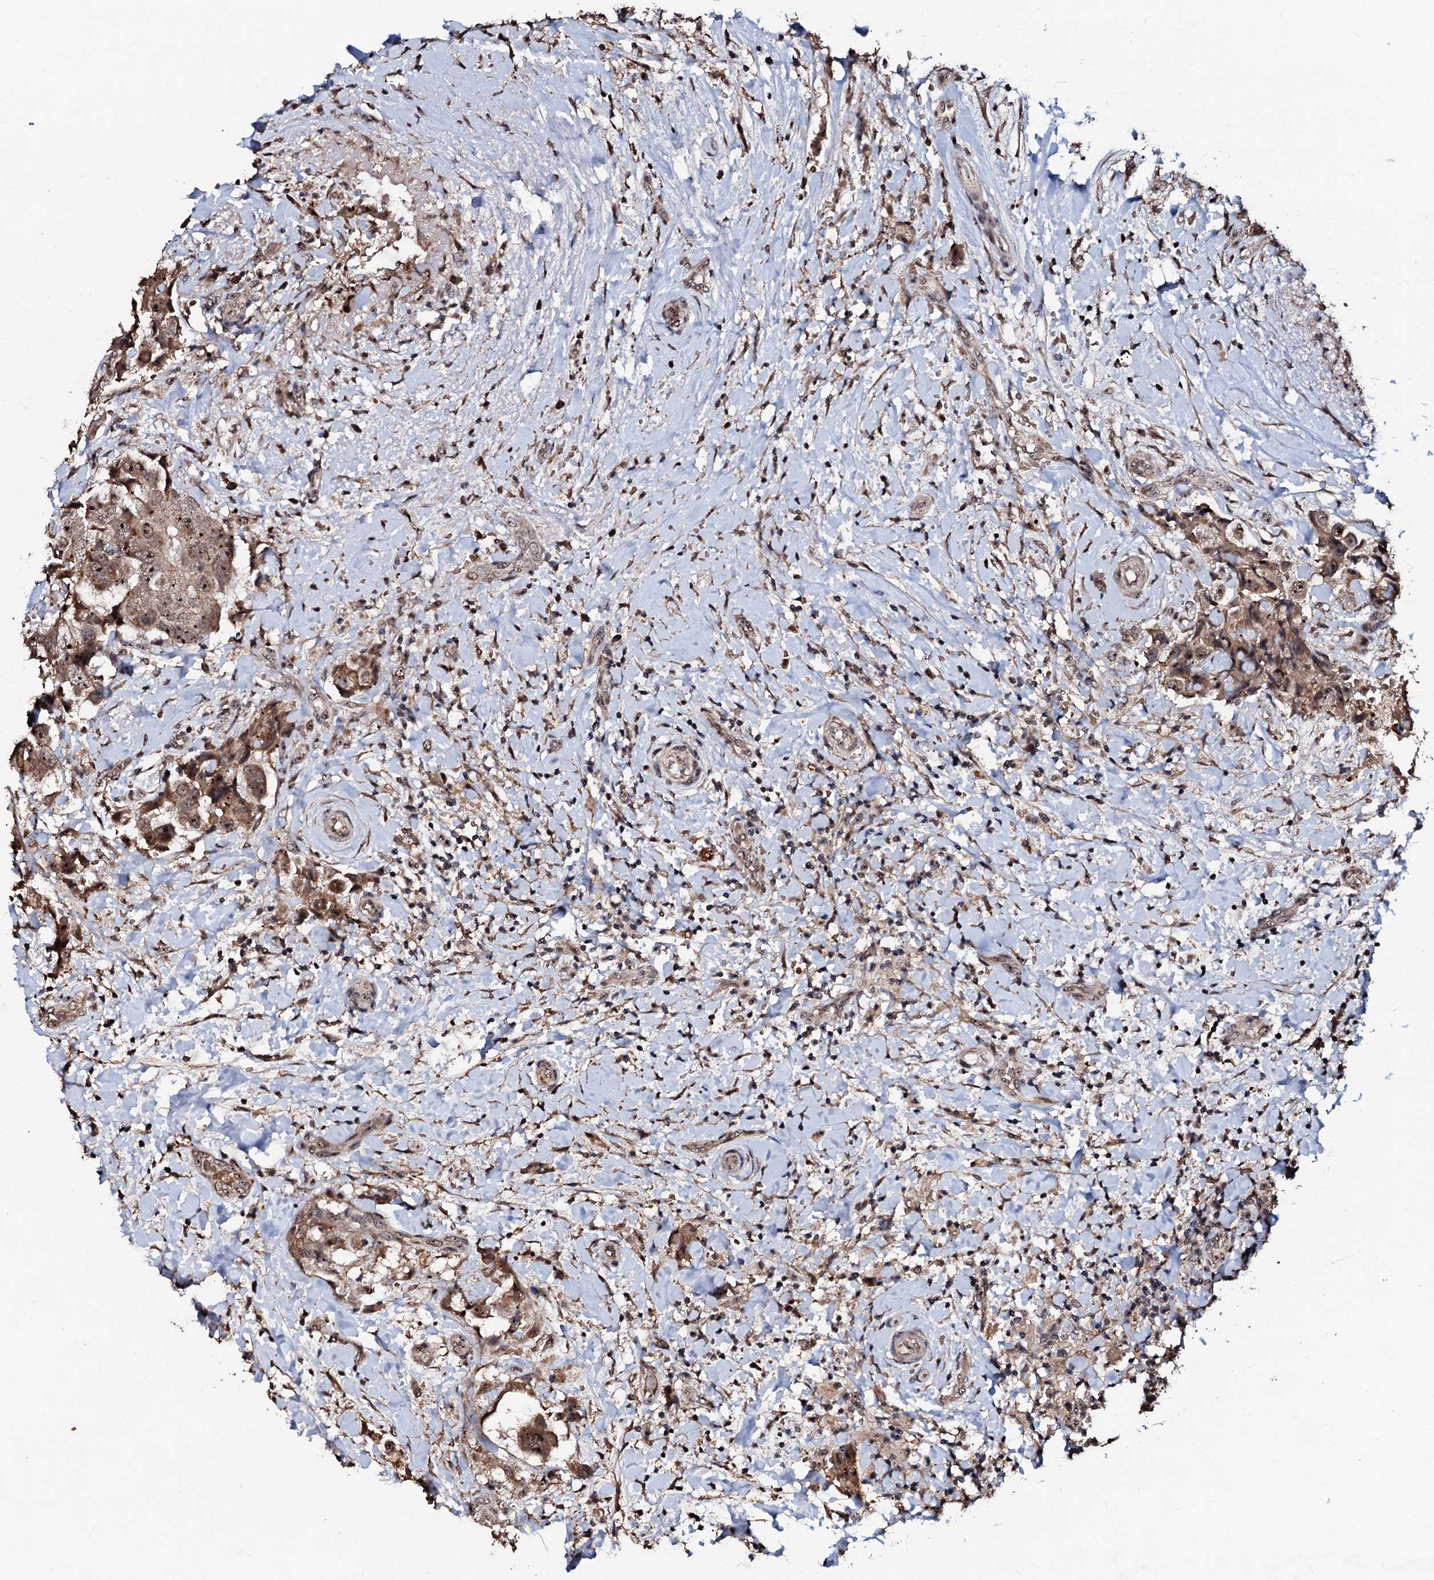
{"staining": {"intensity": "moderate", "quantity": ">75%", "location": "cytoplasmic/membranous,nuclear"}, "tissue": "breast cancer", "cell_type": "Tumor cells", "image_type": "cancer", "snomed": [{"axis": "morphology", "description": "Normal tissue, NOS"}, {"axis": "morphology", "description": "Duct carcinoma"}, {"axis": "topography", "description": "Breast"}], "caption": "Tumor cells demonstrate medium levels of moderate cytoplasmic/membranous and nuclear expression in approximately >75% of cells in infiltrating ductal carcinoma (breast).", "gene": "SUPT7L", "patient": {"sex": "female", "age": 62}}